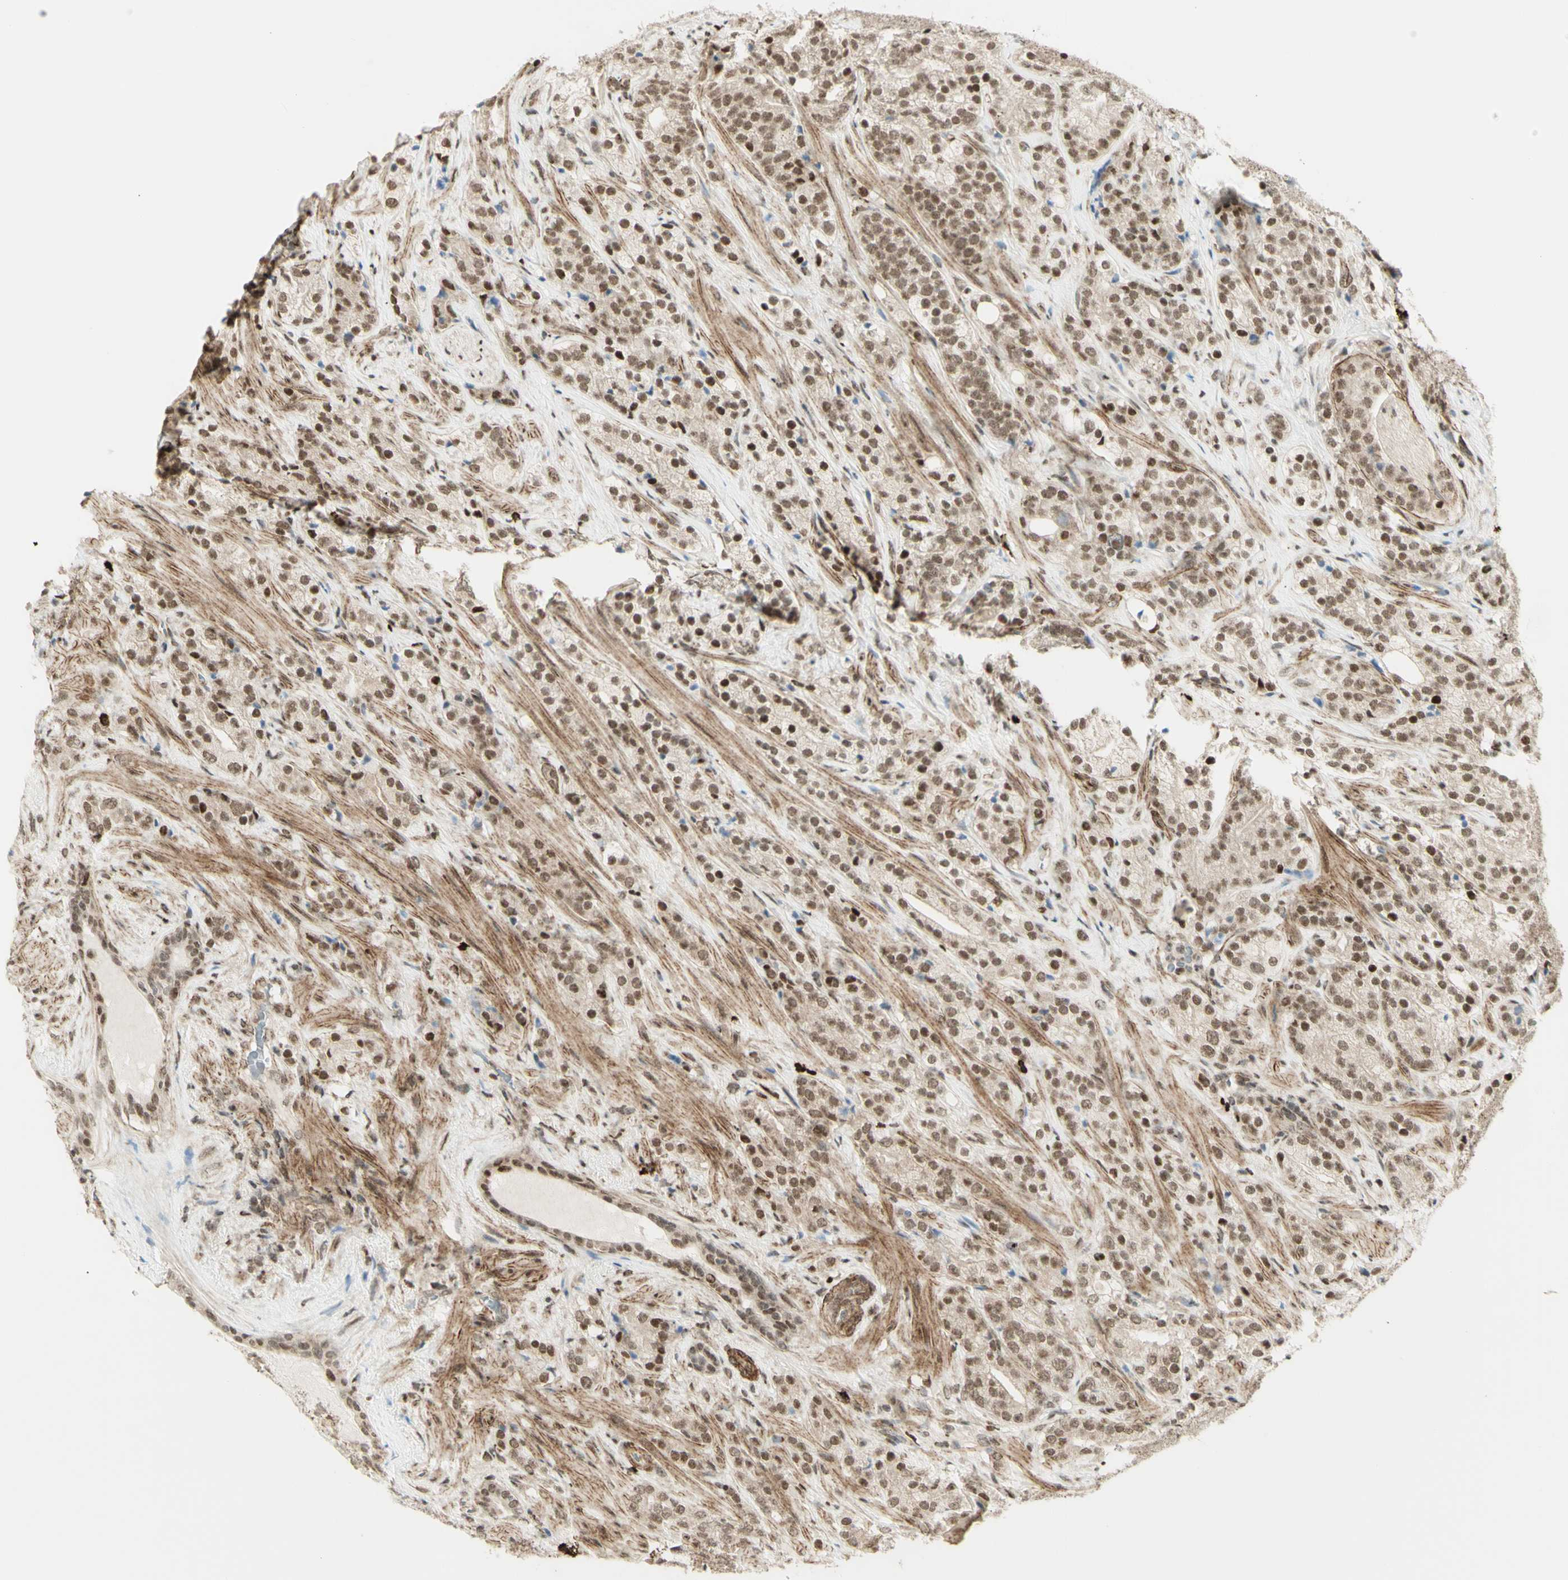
{"staining": {"intensity": "weak", "quantity": ">75%", "location": "nuclear"}, "tissue": "prostate cancer", "cell_type": "Tumor cells", "image_type": "cancer", "snomed": [{"axis": "morphology", "description": "Adenocarcinoma, High grade"}, {"axis": "topography", "description": "Prostate"}], "caption": "Immunohistochemistry (IHC) histopathology image of prostate cancer stained for a protein (brown), which displays low levels of weak nuclear expression in about >75% of tumor cells.", "gene": "ZMYM6", "patient": {"sex": "male", "age": 71}}